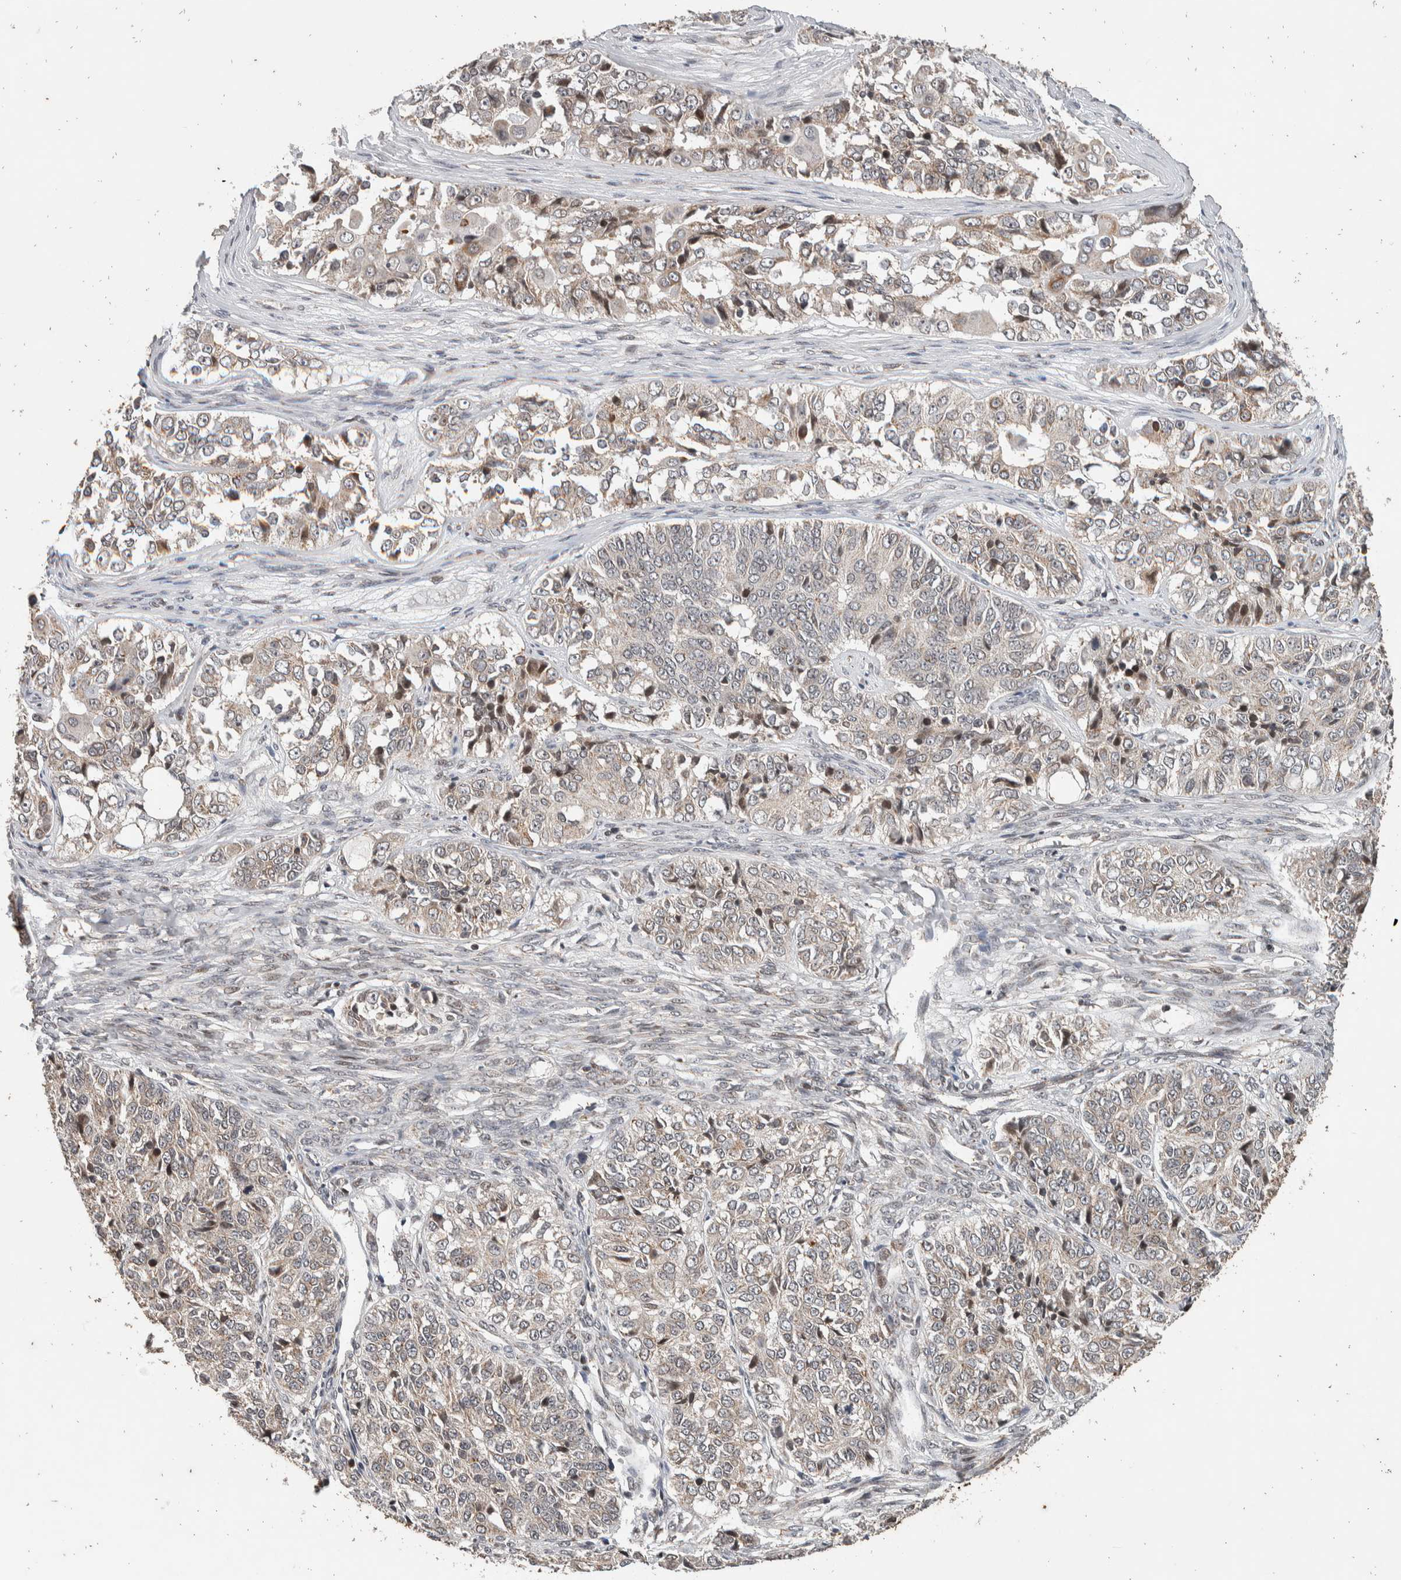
{"staining": {"intensity": "weak", "quantity": "<25%", "location": "cytoplasmic/membranous,nuclear"}, "tissue": "ovarian cancer", "cell_type": "Tumor cells", "image_type": "cancer", "snomed": [{"axis": "morphology", "description": "Carcinoma, endometroid"}, {"axis": "topography", "description": "Ovary"}], "caption": "Immunohistochemistry (IHC) of ovarian cancer (endometroid carcinoma) shows no staining in tumor cells.", "gene": "ATXN7L1", "patient": {"sex": "female", "age": 51}}